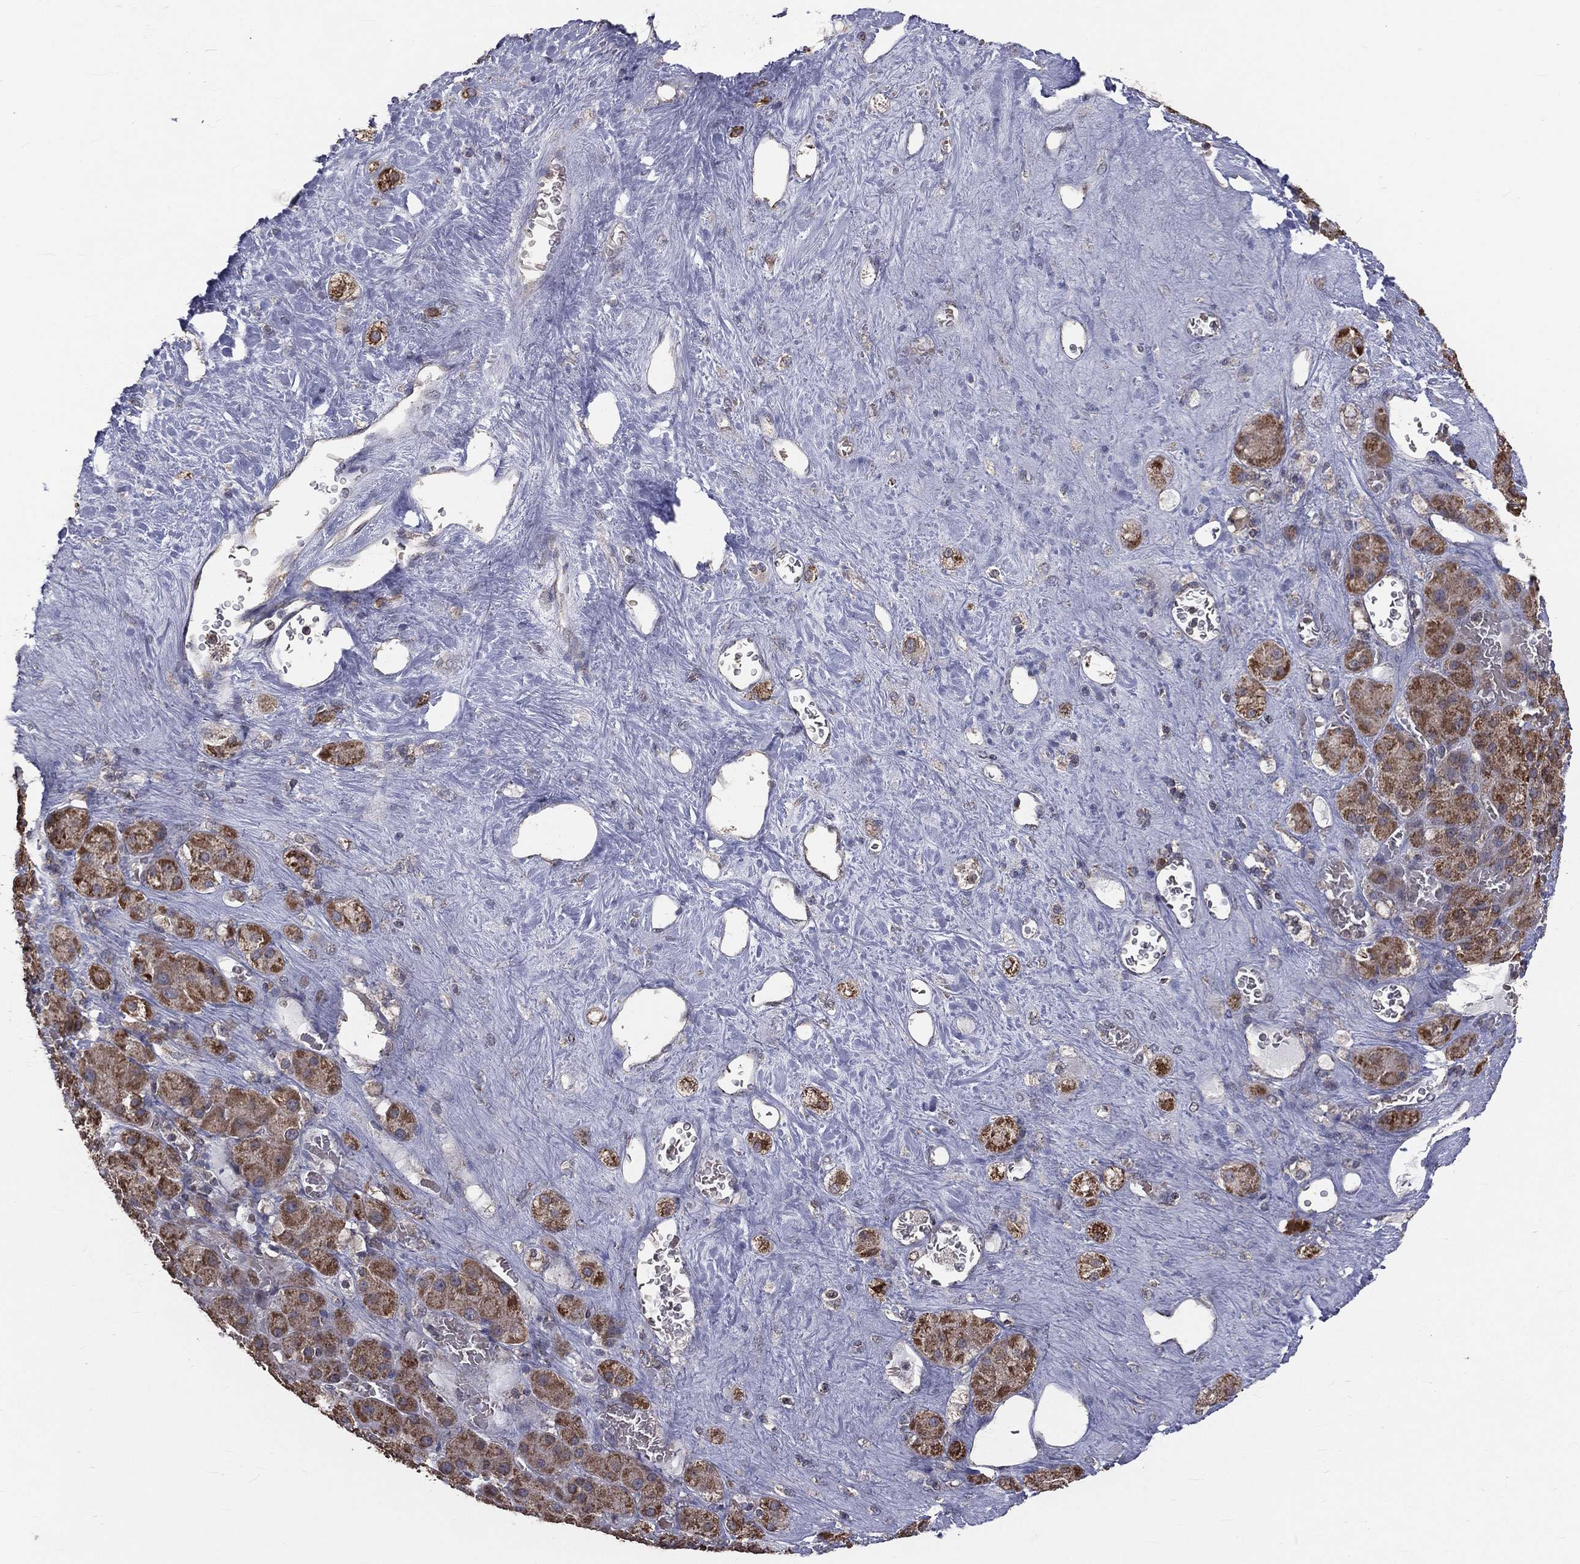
{"staining": {"intensity": "moderate", "quantity": ">75%", "location": "cytoplasmic/membranous"}, "tissue": "adrenal gland", "cell_type": "Glandular cells", "image_type": "normal", "snomed": [{"axis": "morphology", "description": "Normal tissue, NOS"}, {"axis": "topography", "description": "Adrenal gland"}], "caption": "Immunohistochemical staining of unremarkable human adrenal gland displays >75% levels of moderate cytoplasmic/membranous protein positivity in about >75% of glandular cells.", "gene": "MRPL46", "patient": {"sex": "male", "age": 70}}